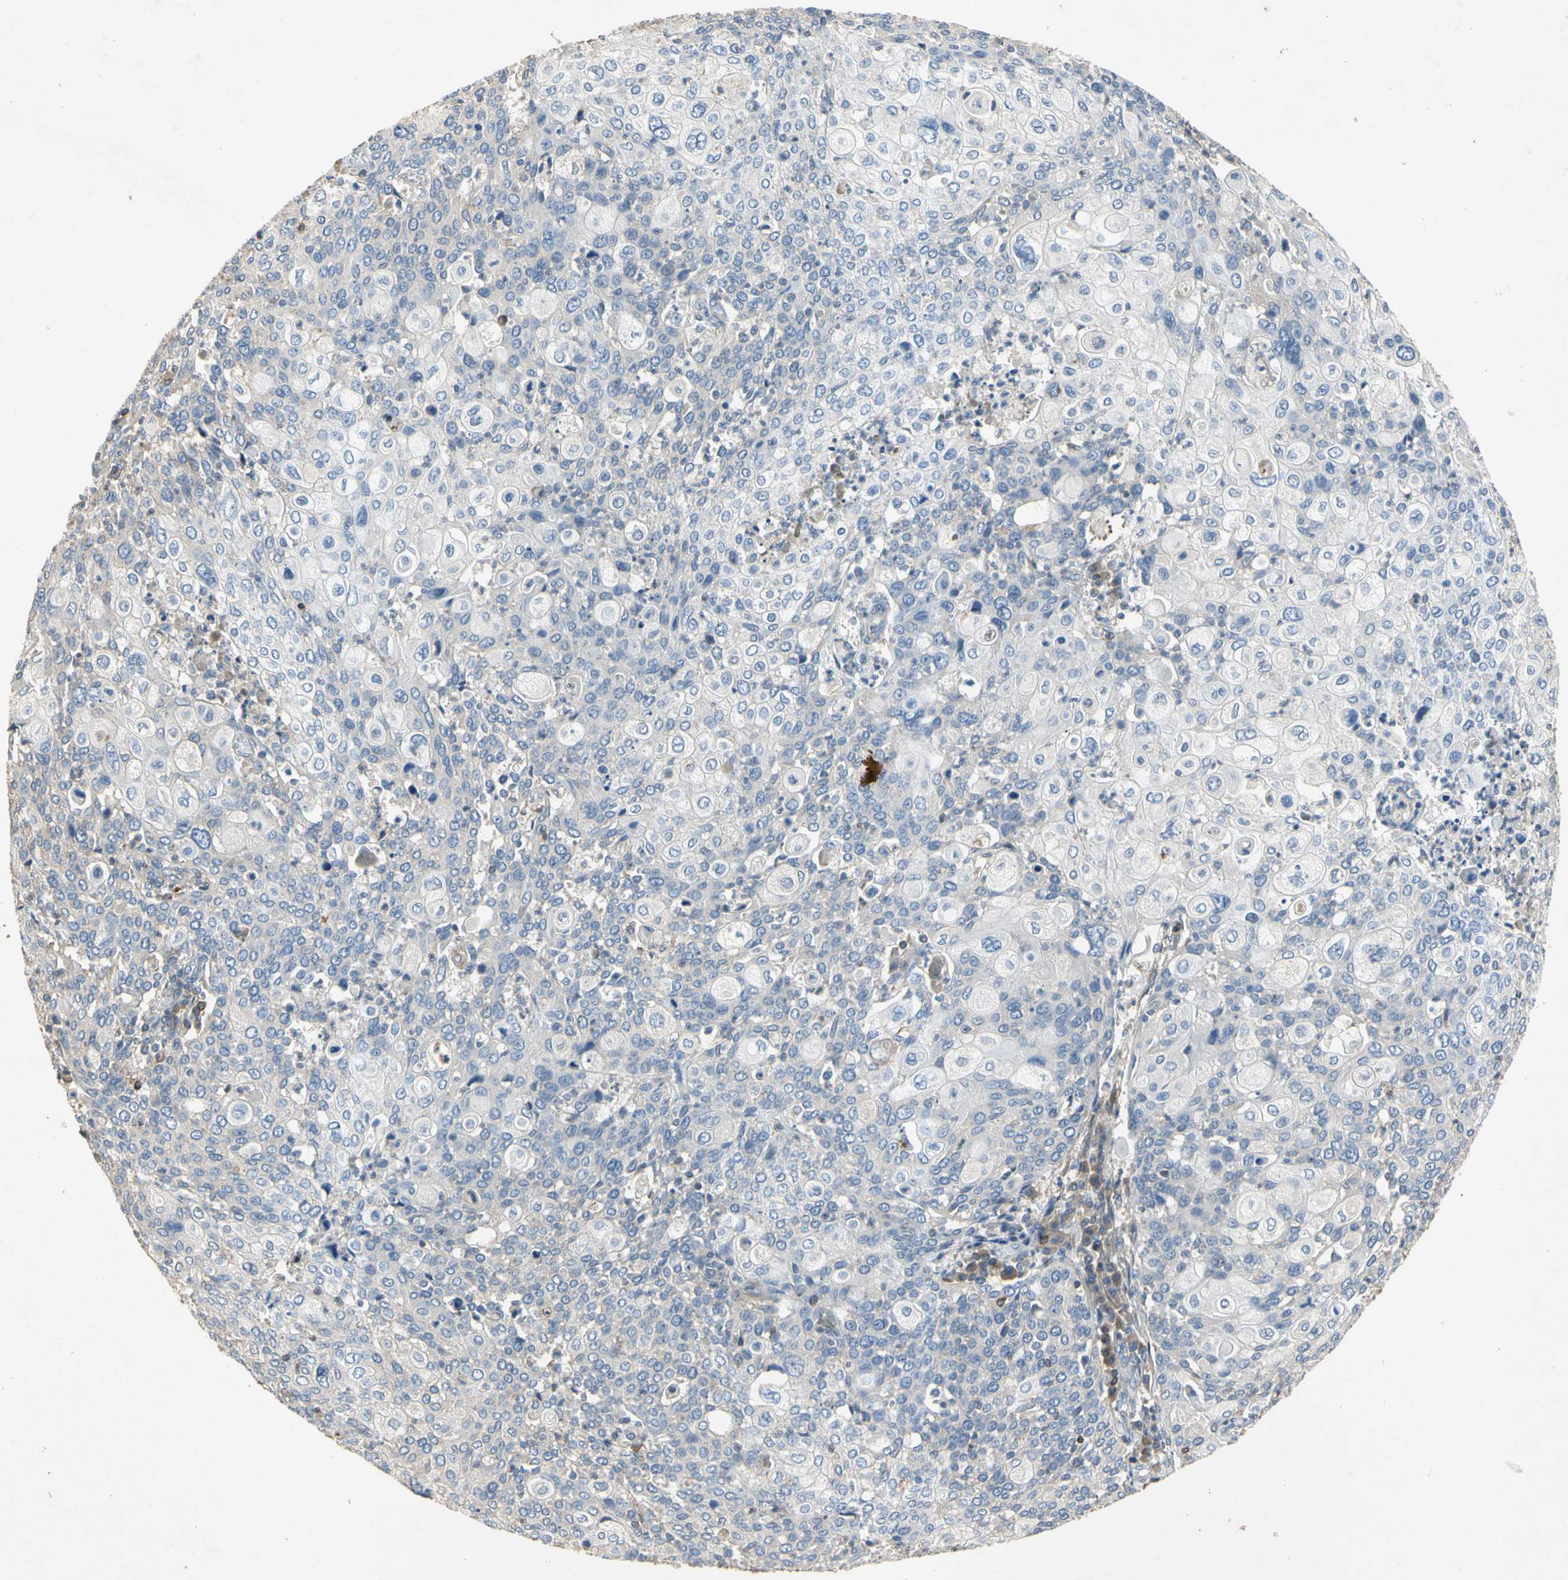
{"staining": {"intensity": "negative", "quantity": "none", "location": "none"}, "tissue": "cervical cancer", "cell_type": "Tumor cells", "image_type": "cancer", "snomed": [{"axis": "morphology", "description": "Squamous cell carcinoma, NOS"}, {"axis": "topography", "description": "Cervix"}], "caption": "Histopathology image shows no protein positivity in tumor cells of cervical cancer (squamous cell carcinoma) tissue.", "gene": "CRTAC1", "patient": {"sex": "female", "age": 40}}